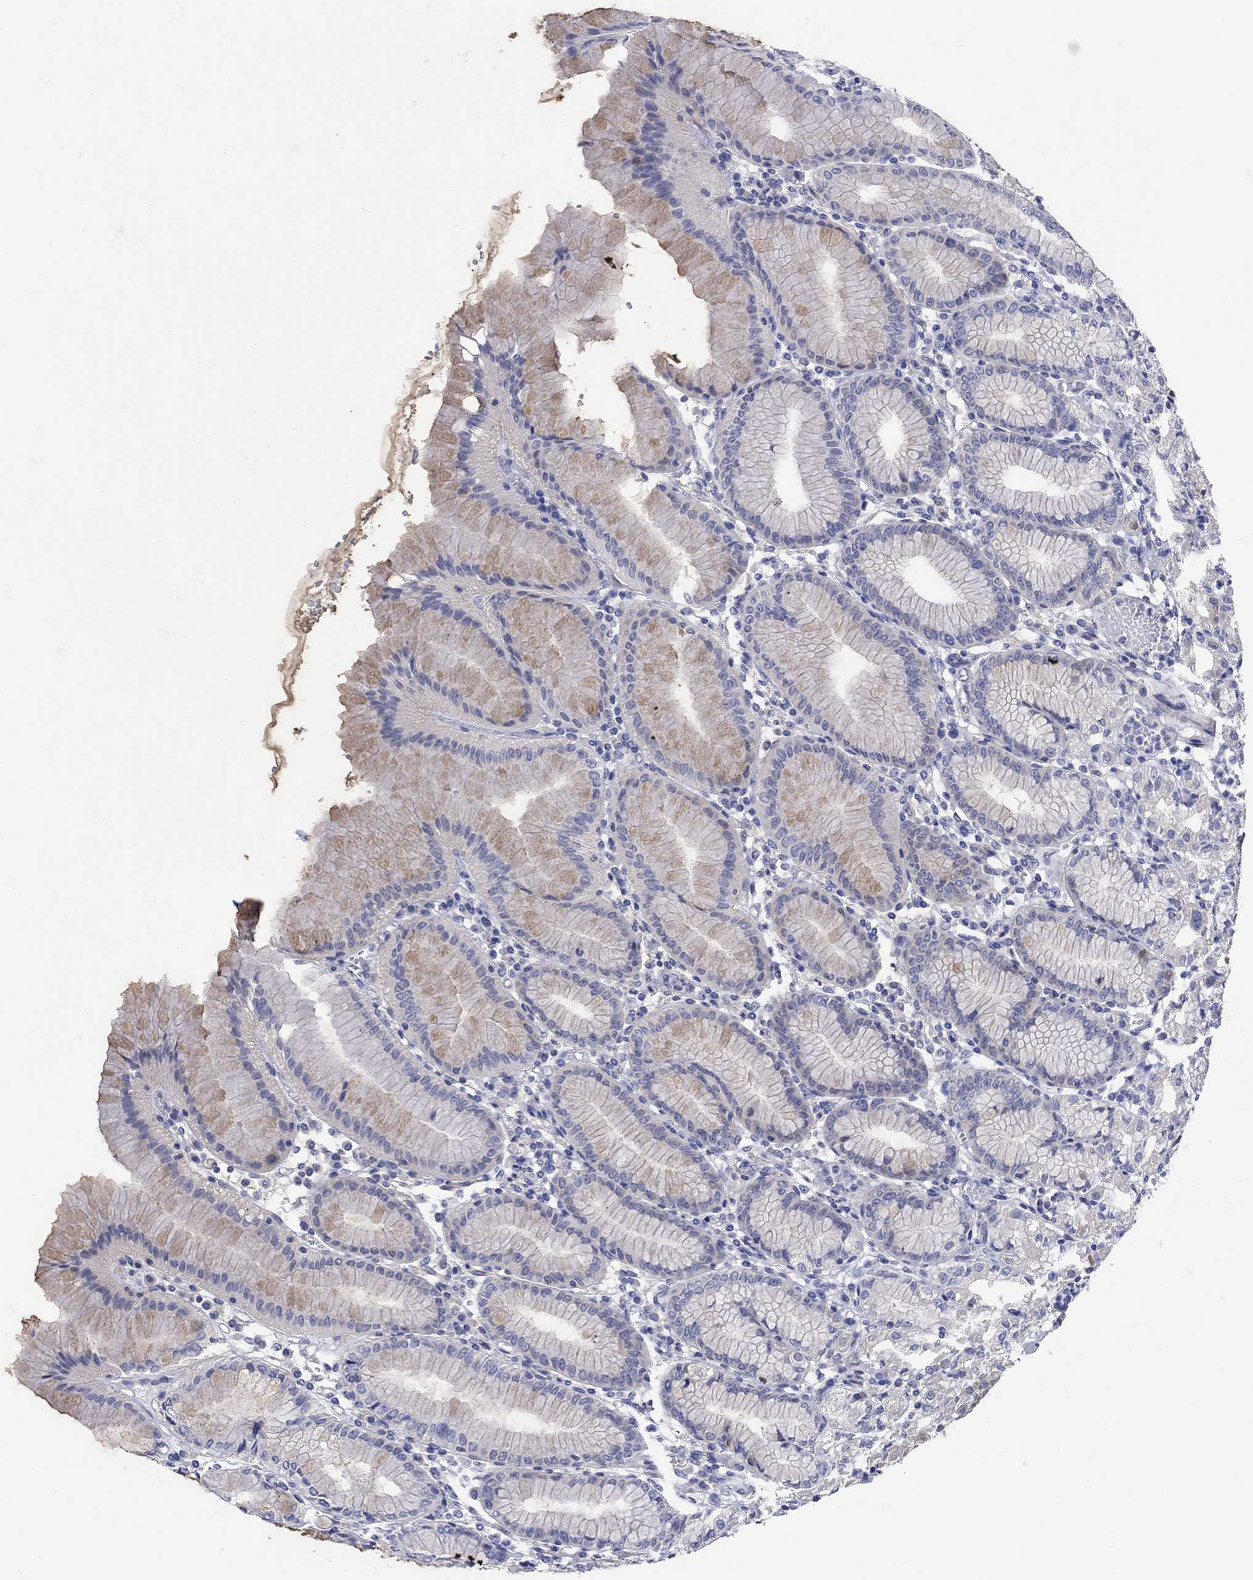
{"staining": {"intensity": "moderate", "quantity": "<25%", "location": "cytoplasmic/membranous"}, "tissue": "stomach", "cell_type": "Glandular cells", "image_type": "normal", "snomed": [{"axis": "morphology", "description": "Normal tissue, NOS"}, {"axis": "topography", "description": "Skeletal muscle"}, {"axis": "topography", "description": "Stomach"}], "caption": "Immunohistochemistry image of unremarkable stomach stained for a protein (brown), which reveals low levels of moderate cytoplasmic/membranous expression in approximately <25% of glandular cells.", "gene": "MSI1", "patient": {"sex": "female", "age": 57}}